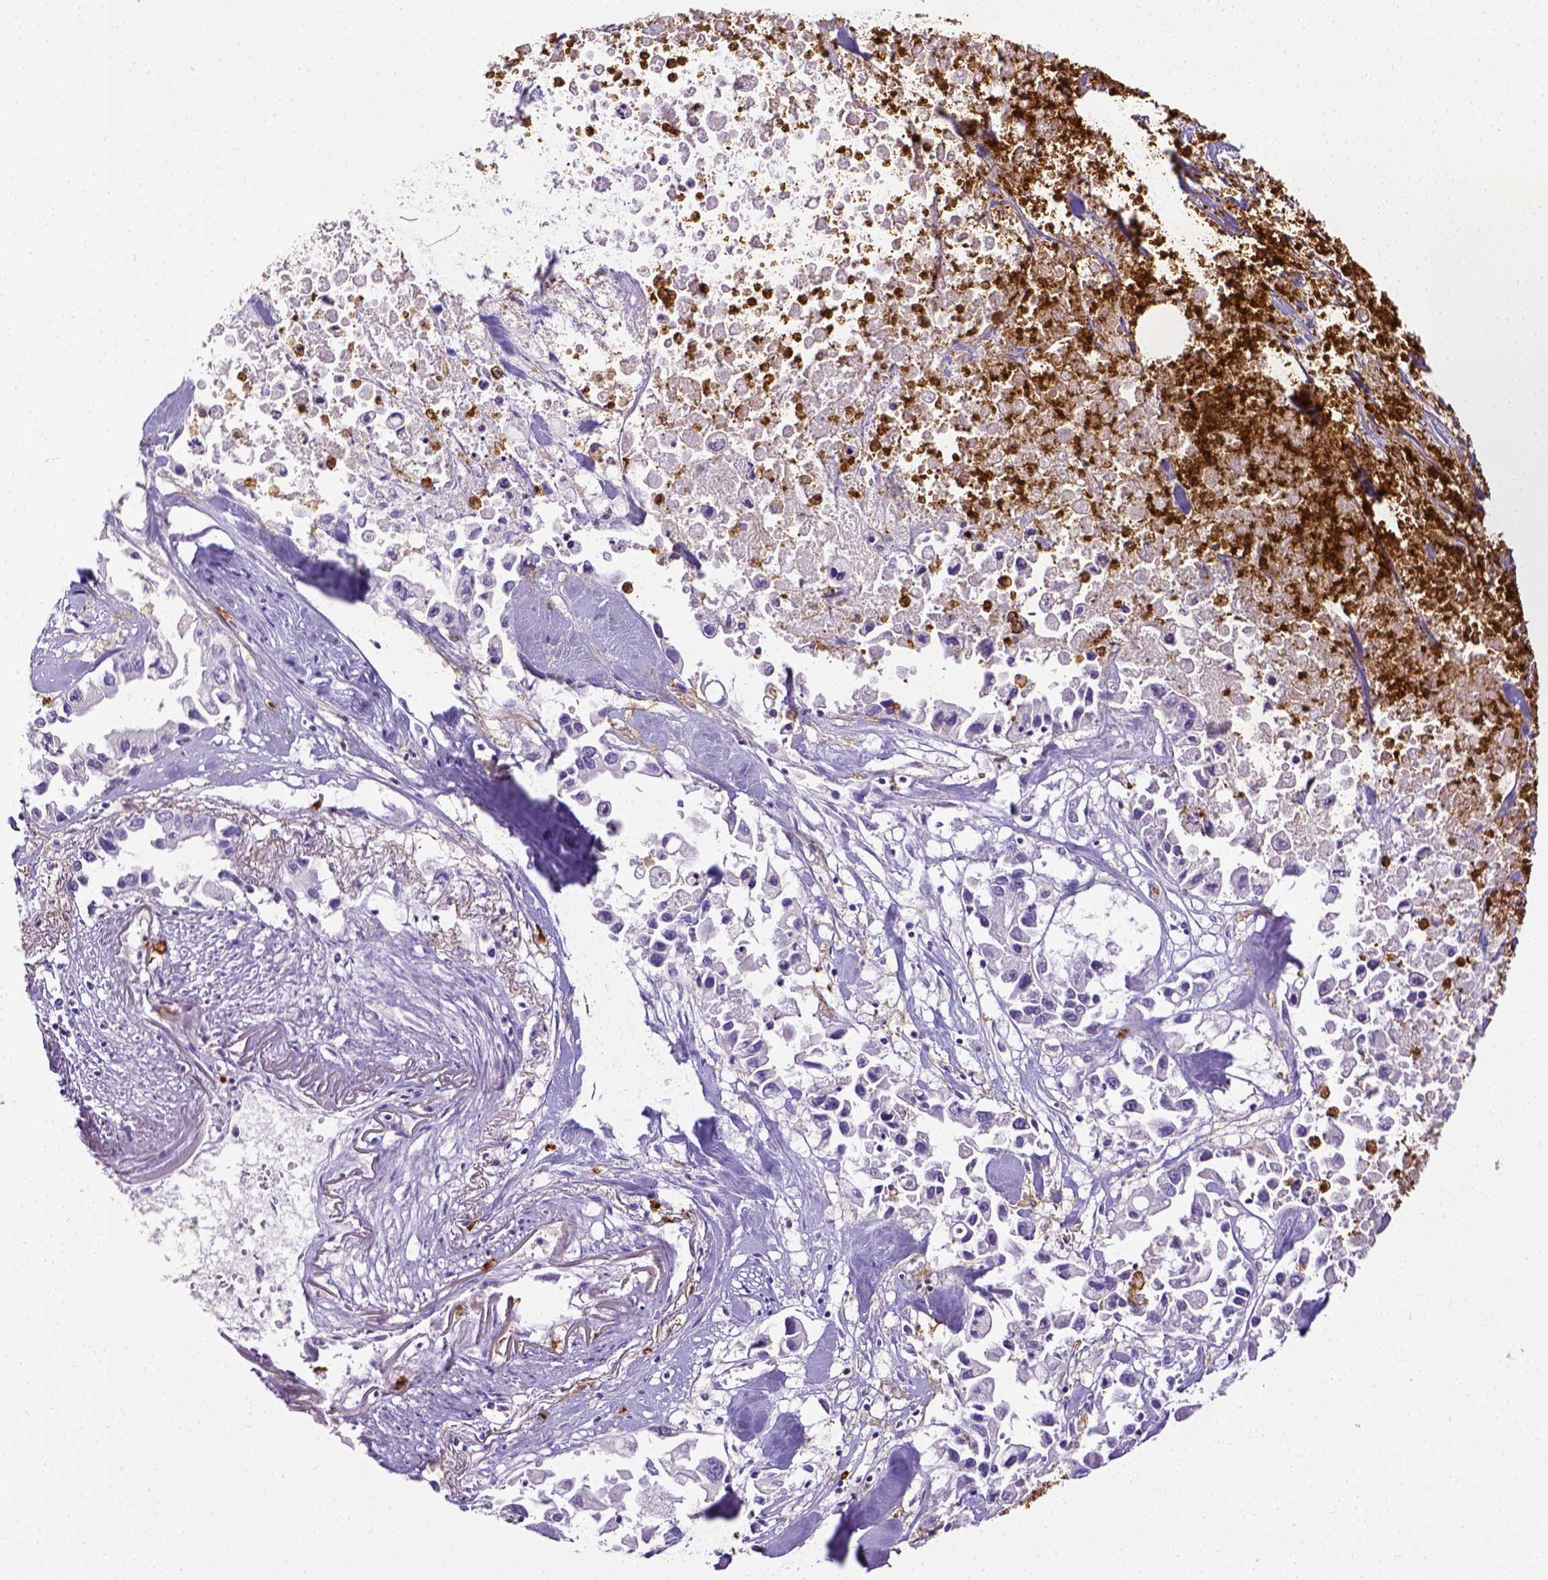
{"staining": {"intensity": "negative", "quantity": "none", "location": "none"}, "tissue": "pancreatic cancer", "cell_type": "Tumor cells", "image_type": "cancer", "snomed": [{"axis": "morphology", "description": "Adenocarcinoma, NOS"}, {"axis": "topography", "description": "Pancreas"}], "caption": "Tumor cells are negative for protein expression in human pancreatic adenocarcinoma.", "gene": "ITGAM", "patient": {"sex": "female", "age": 83}}